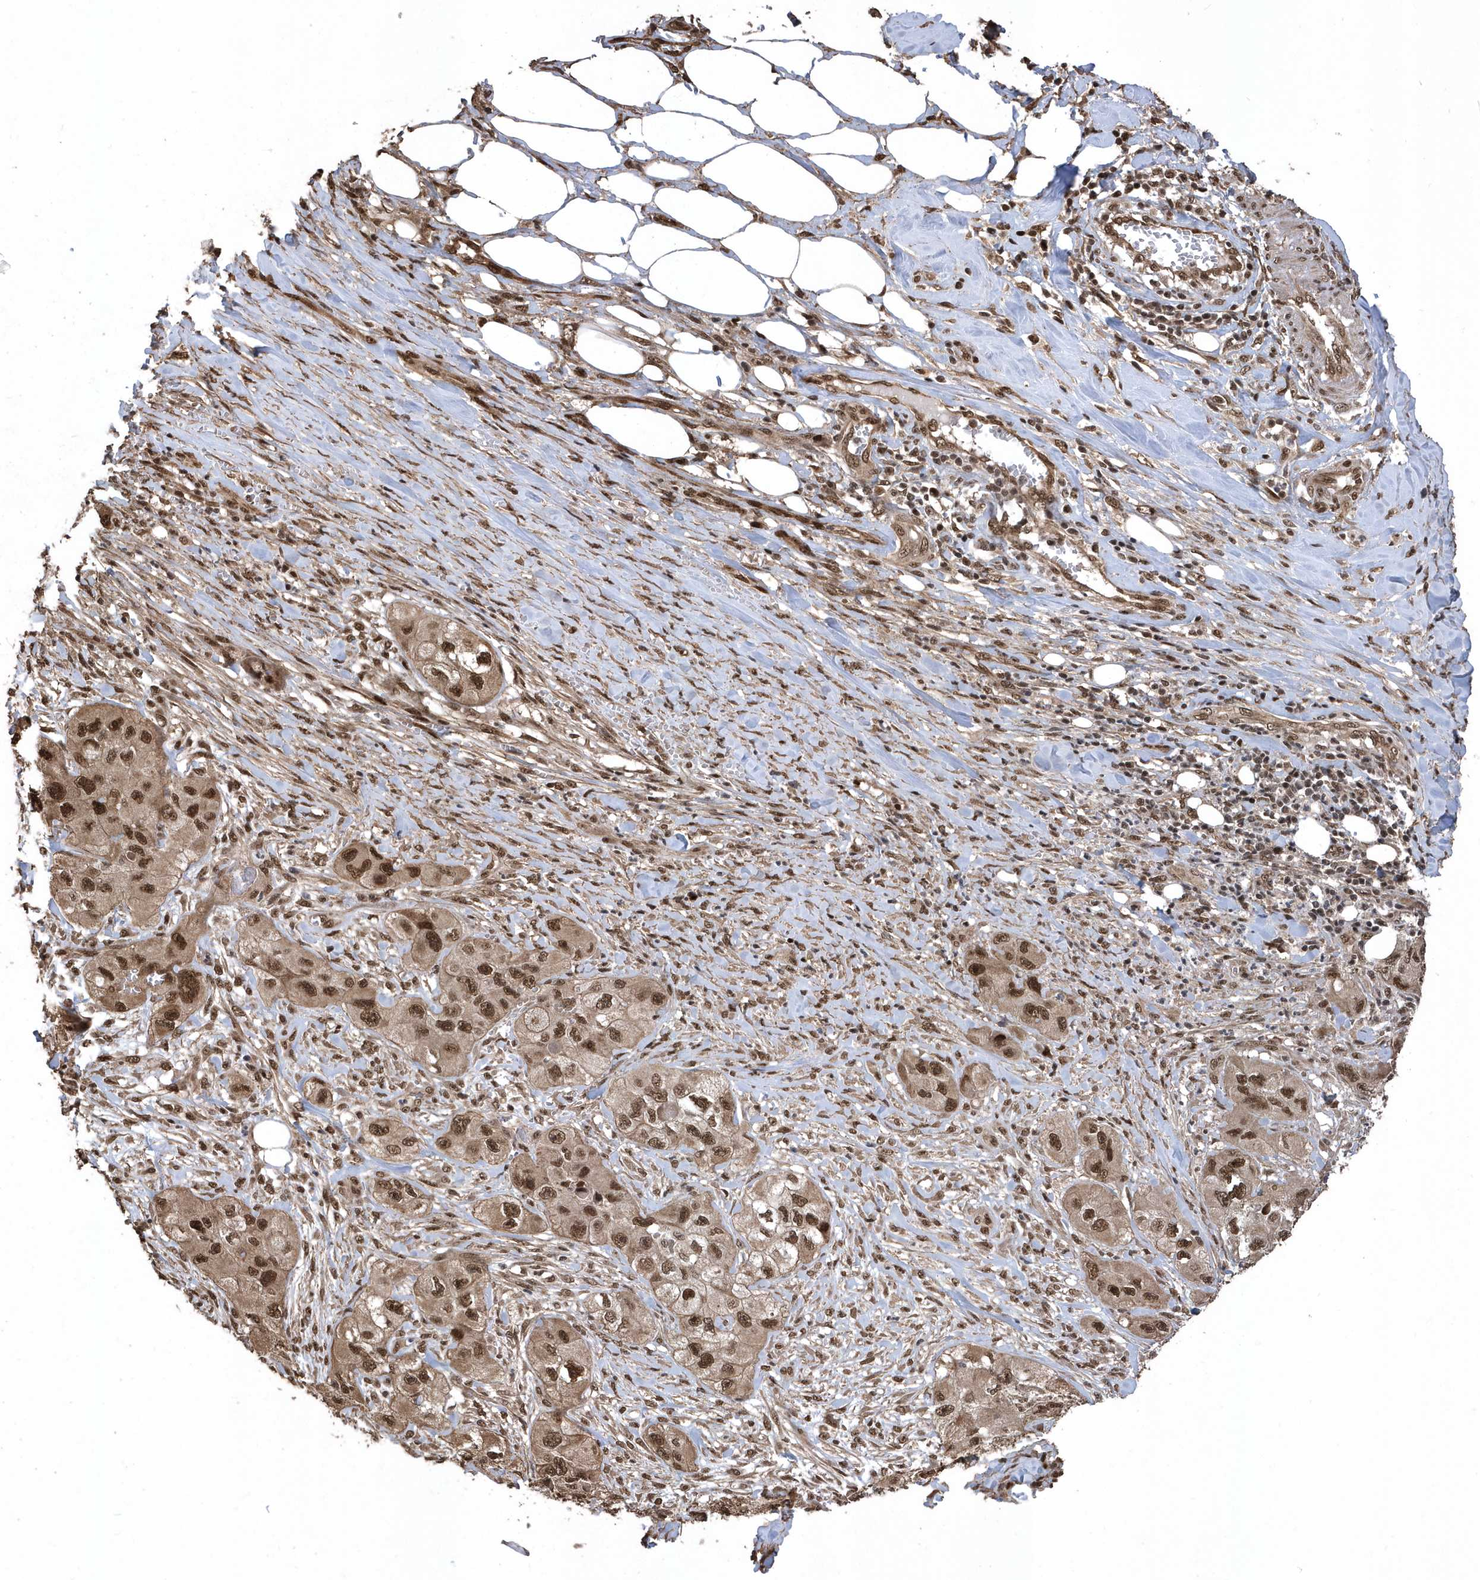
{"staining": {"intensity": "strong", "quantity": ">75%", "location": "nuclear"}, "tissue": "skin cancer", "cell_type": "Tumor cells", "image_type": "cancer", "snomed": [{"axis": "morphology", "description": "Squamous cell carcinoma, NOS"}, {"axis": "topography", "description": "Skin"}, {"axis": "topography", "description": "Subcutis"}], "caption": "Strong nuclear staining for a protein is present in about >75% of tumor cells of squamous cell carcinoma (skin) using immunohistochemistry (IHC).", "gene": "INTS12", "patient": {"sex": "male", "age": 73}}